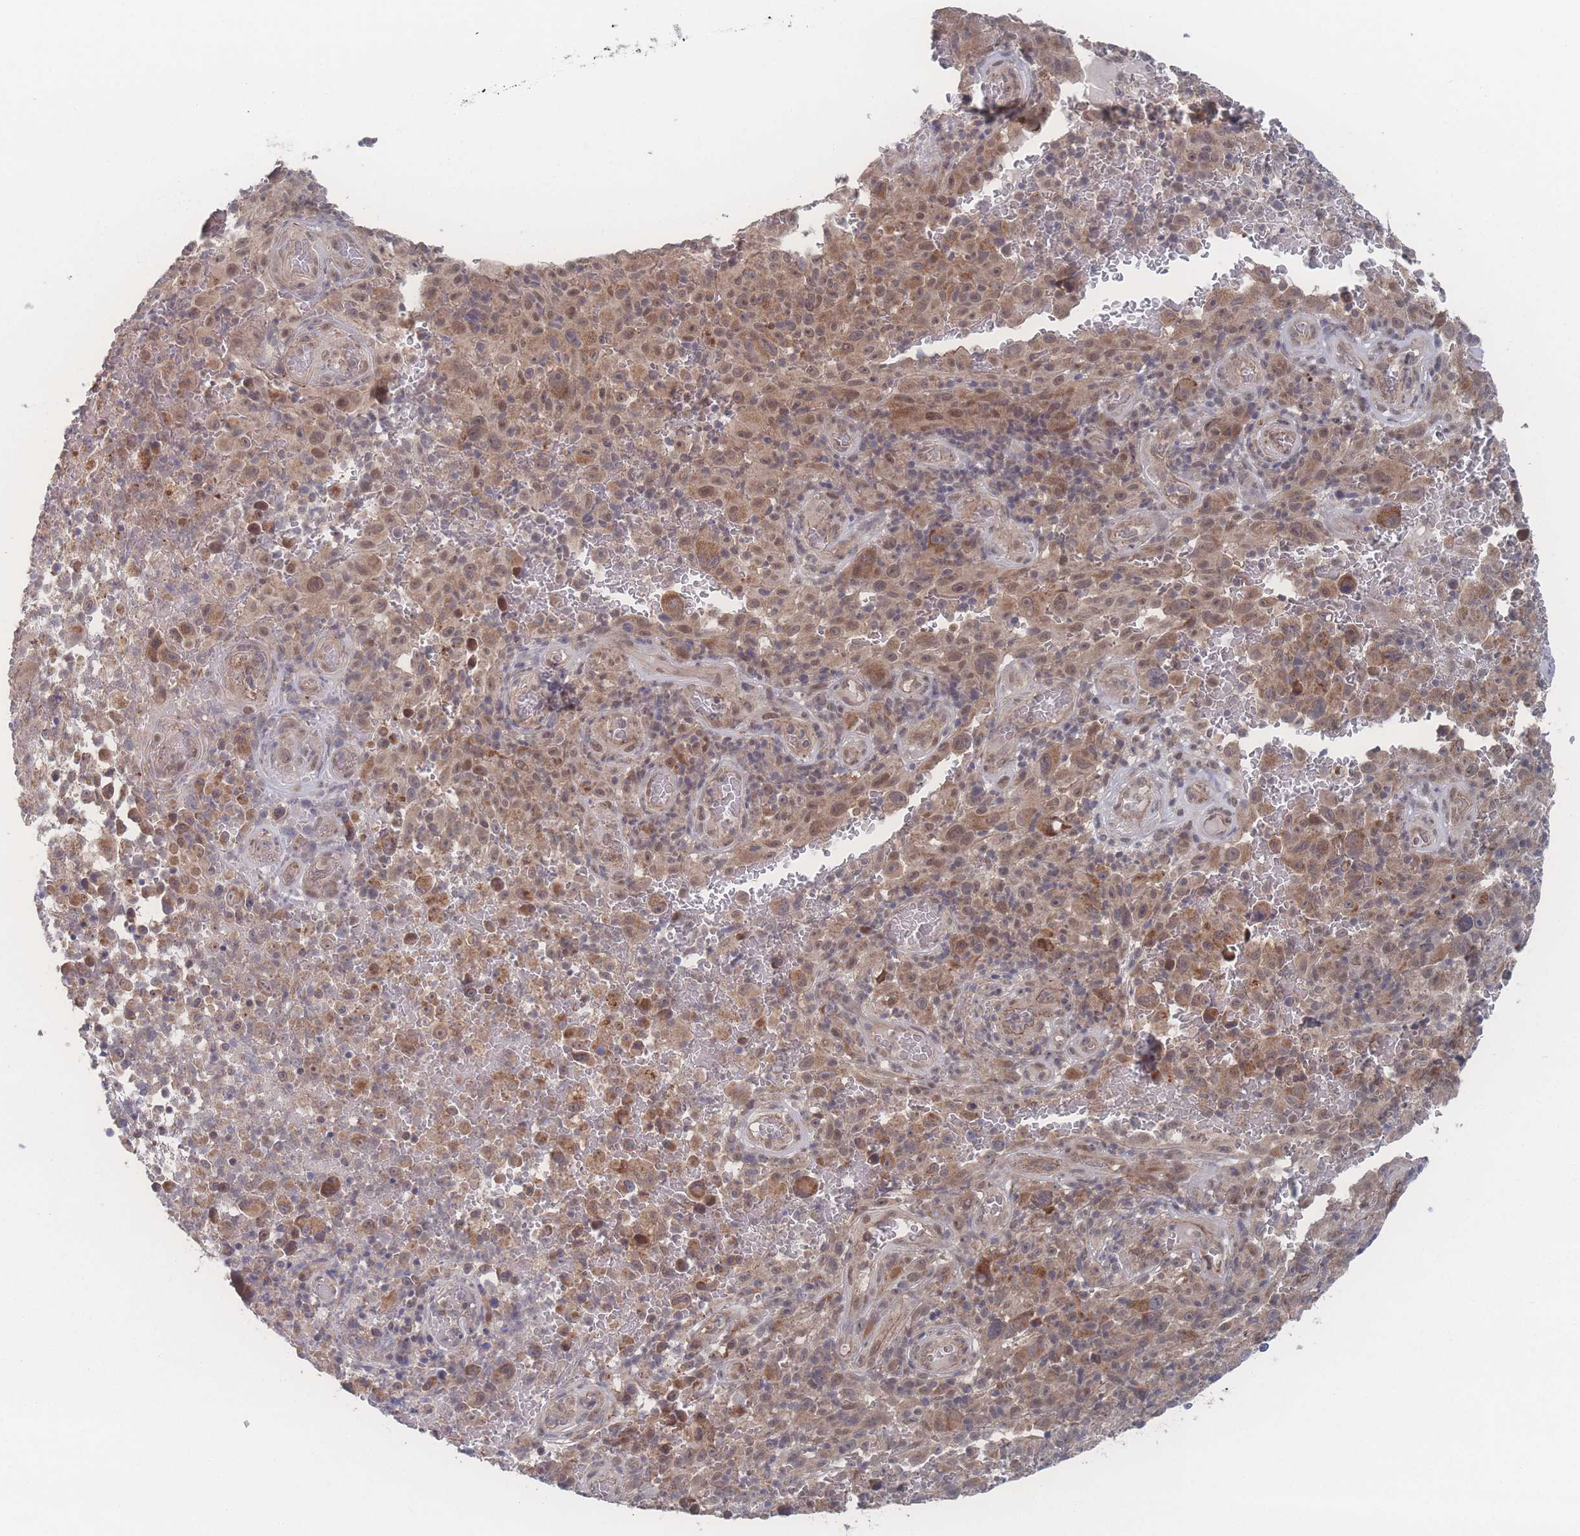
{"staining": {"intensity": "moderate", "quantity": ">75%", "location": "cytoplasmic/membranous,nuclear"}, "tissue": "melanoma", "cell_type": "Tumor cells", "image_type": "cancer", "snomed": [{"axis": "morphology", "description": "Malignant melanoma, NOS"}, {"axis": "topography", "description": "Skin"}], "caption": "Melanoma was stained to show a protein in brown. There is medium levels of moderate cytoplasmic/membranous and nuclear positivity in approximately >75% of tumor cells. The protein of interest is shown in brown color, while the nuclei are stained blue.", "gene": "NBEAL1", "patient": {"sex": "female", "age": 82}}